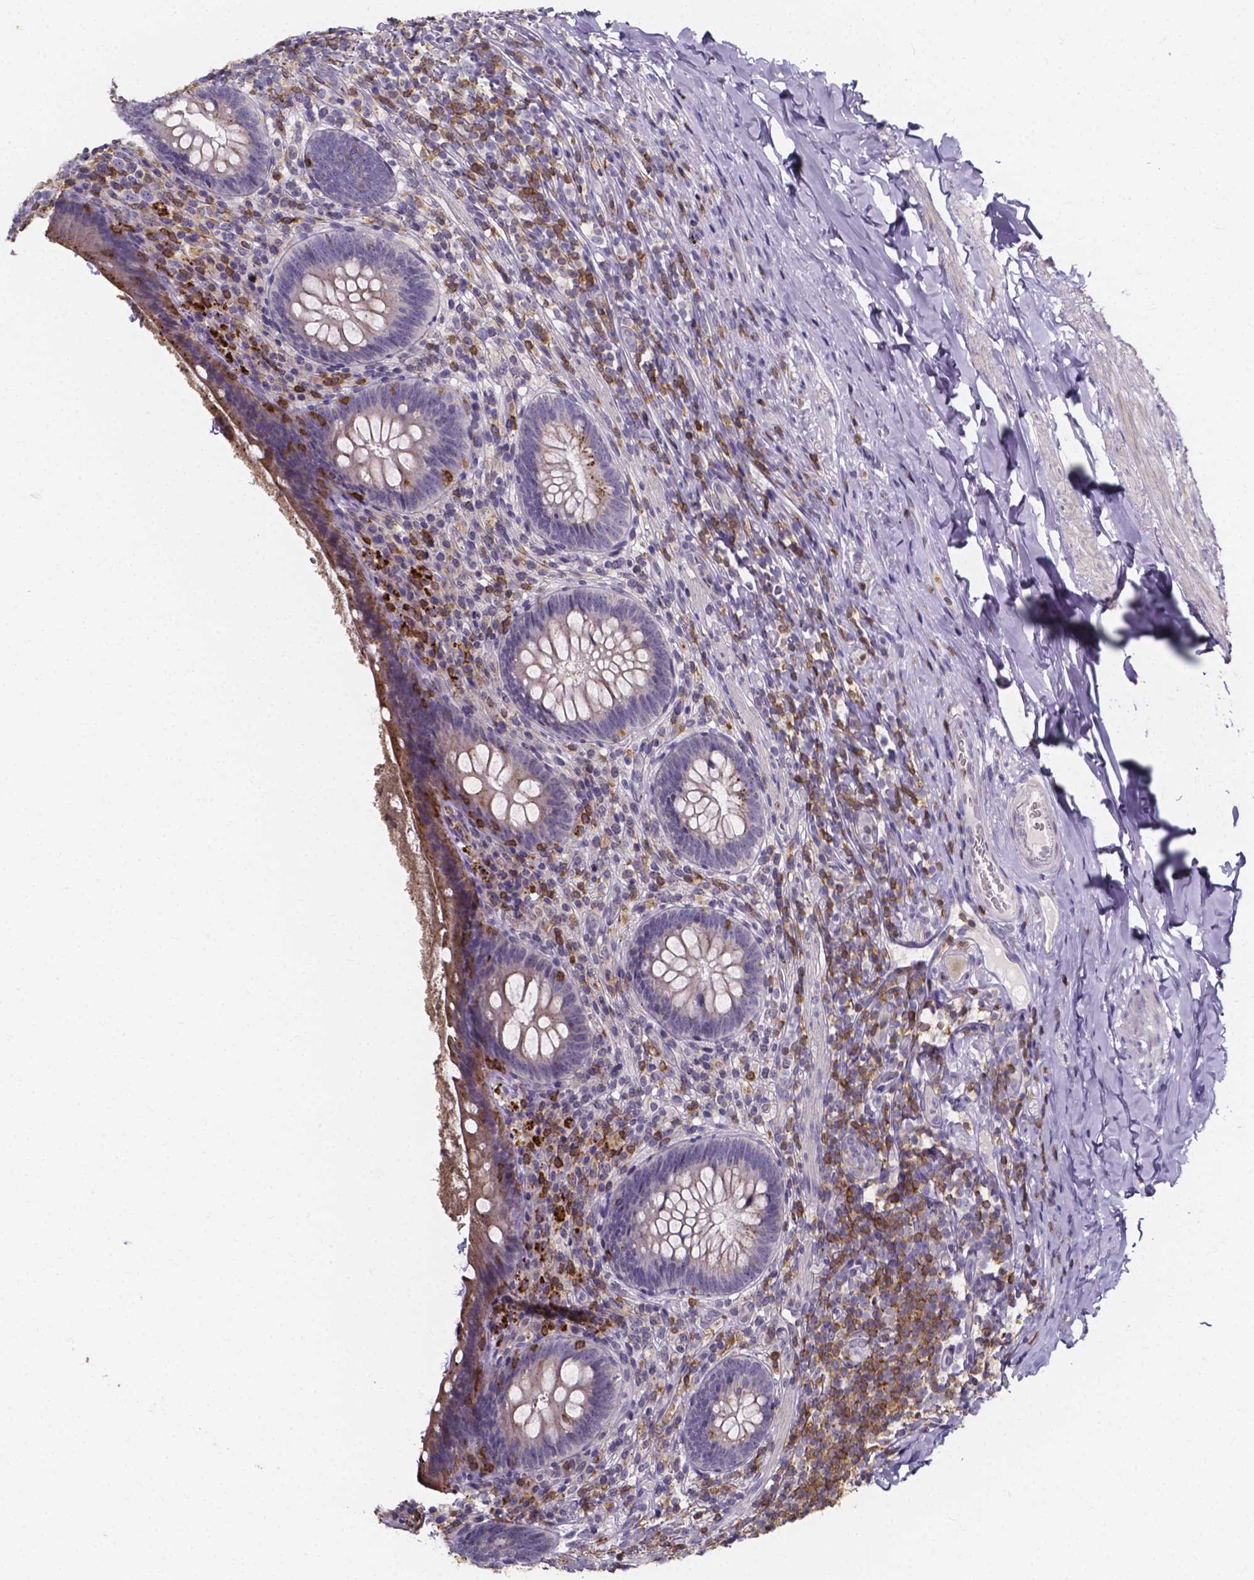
{"staining": {"intensity": "moderate", "quantity": "<25%", "location": "cytoplasmic/membranous"}, "tissue": "appendix", "cell_type": "Glandular cells", "image_type": "normal", "snomed": [{"axis": "morphology", "description": "Normal tissue, NOS"}, {"axis": "topography", "description": "Appendix"}], "caption": "About <25% of glandular cells in unremarkable appendix display moderate cytoplasmic/membranous protein expression as visualized by brown immunohistochemical staining.", "gene": "THEMIS", "patient": {"sex": "male", "age": 47}}